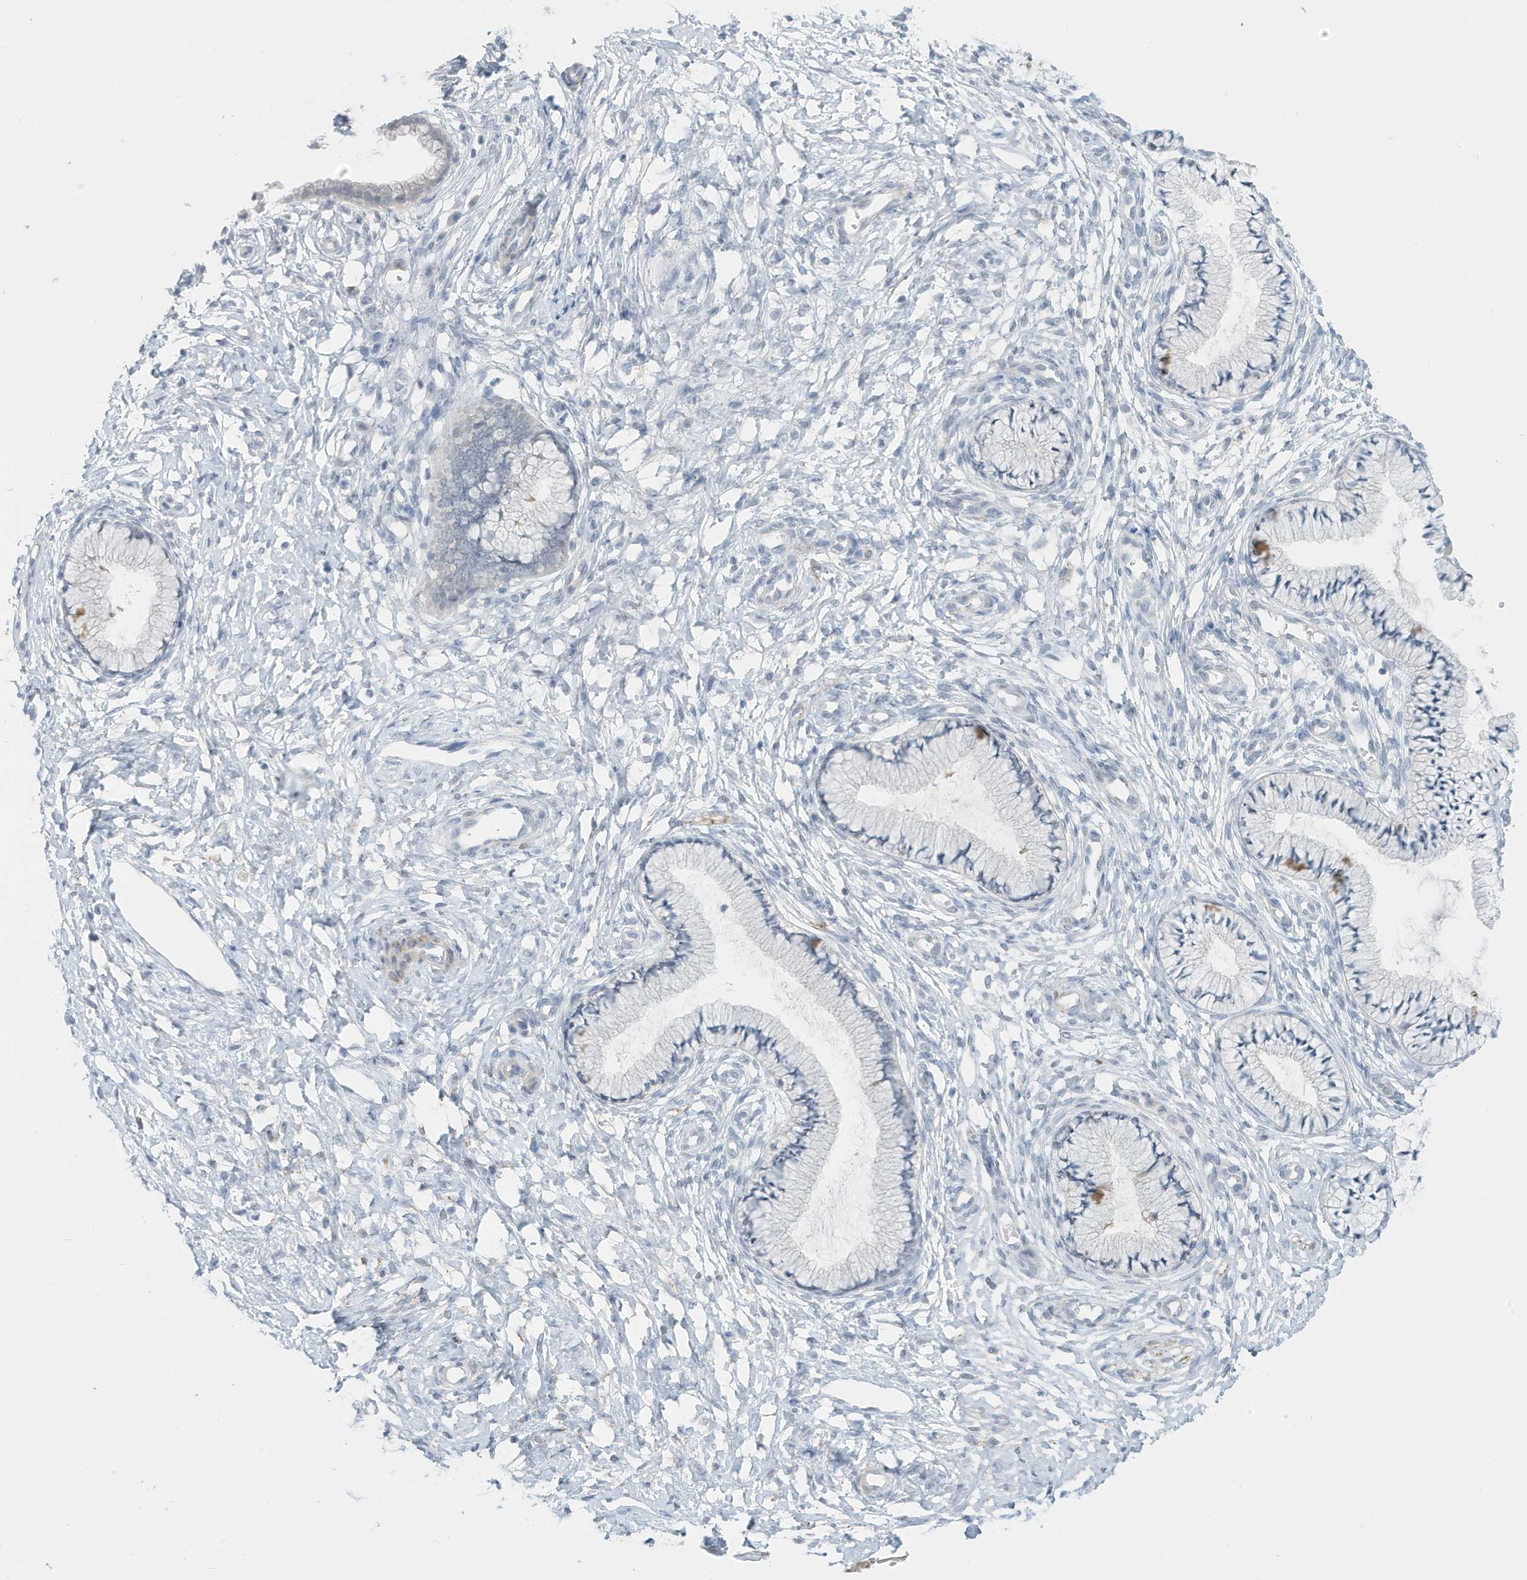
{"staining": {"intensity": "moderate", "quantity": "<25%", "location": "cytoplasmic/membranous"}, "tissue": "cervix", "cell_type": "Glandular cells", "image_type": "normal", "snomed": [{"axis": "morphology", "description": "Normal tissue, NOS"}, {"axis": "topography", "description": "Cervix"}], "caption": "Glandular cells show low levels of moderate cytoplasmic/membranous expression in about <25% of cells in normal human cervix. Nuclei are stained in blue.", "gene": "PERM1", "patient": {"sex": "female", "age": 36}}